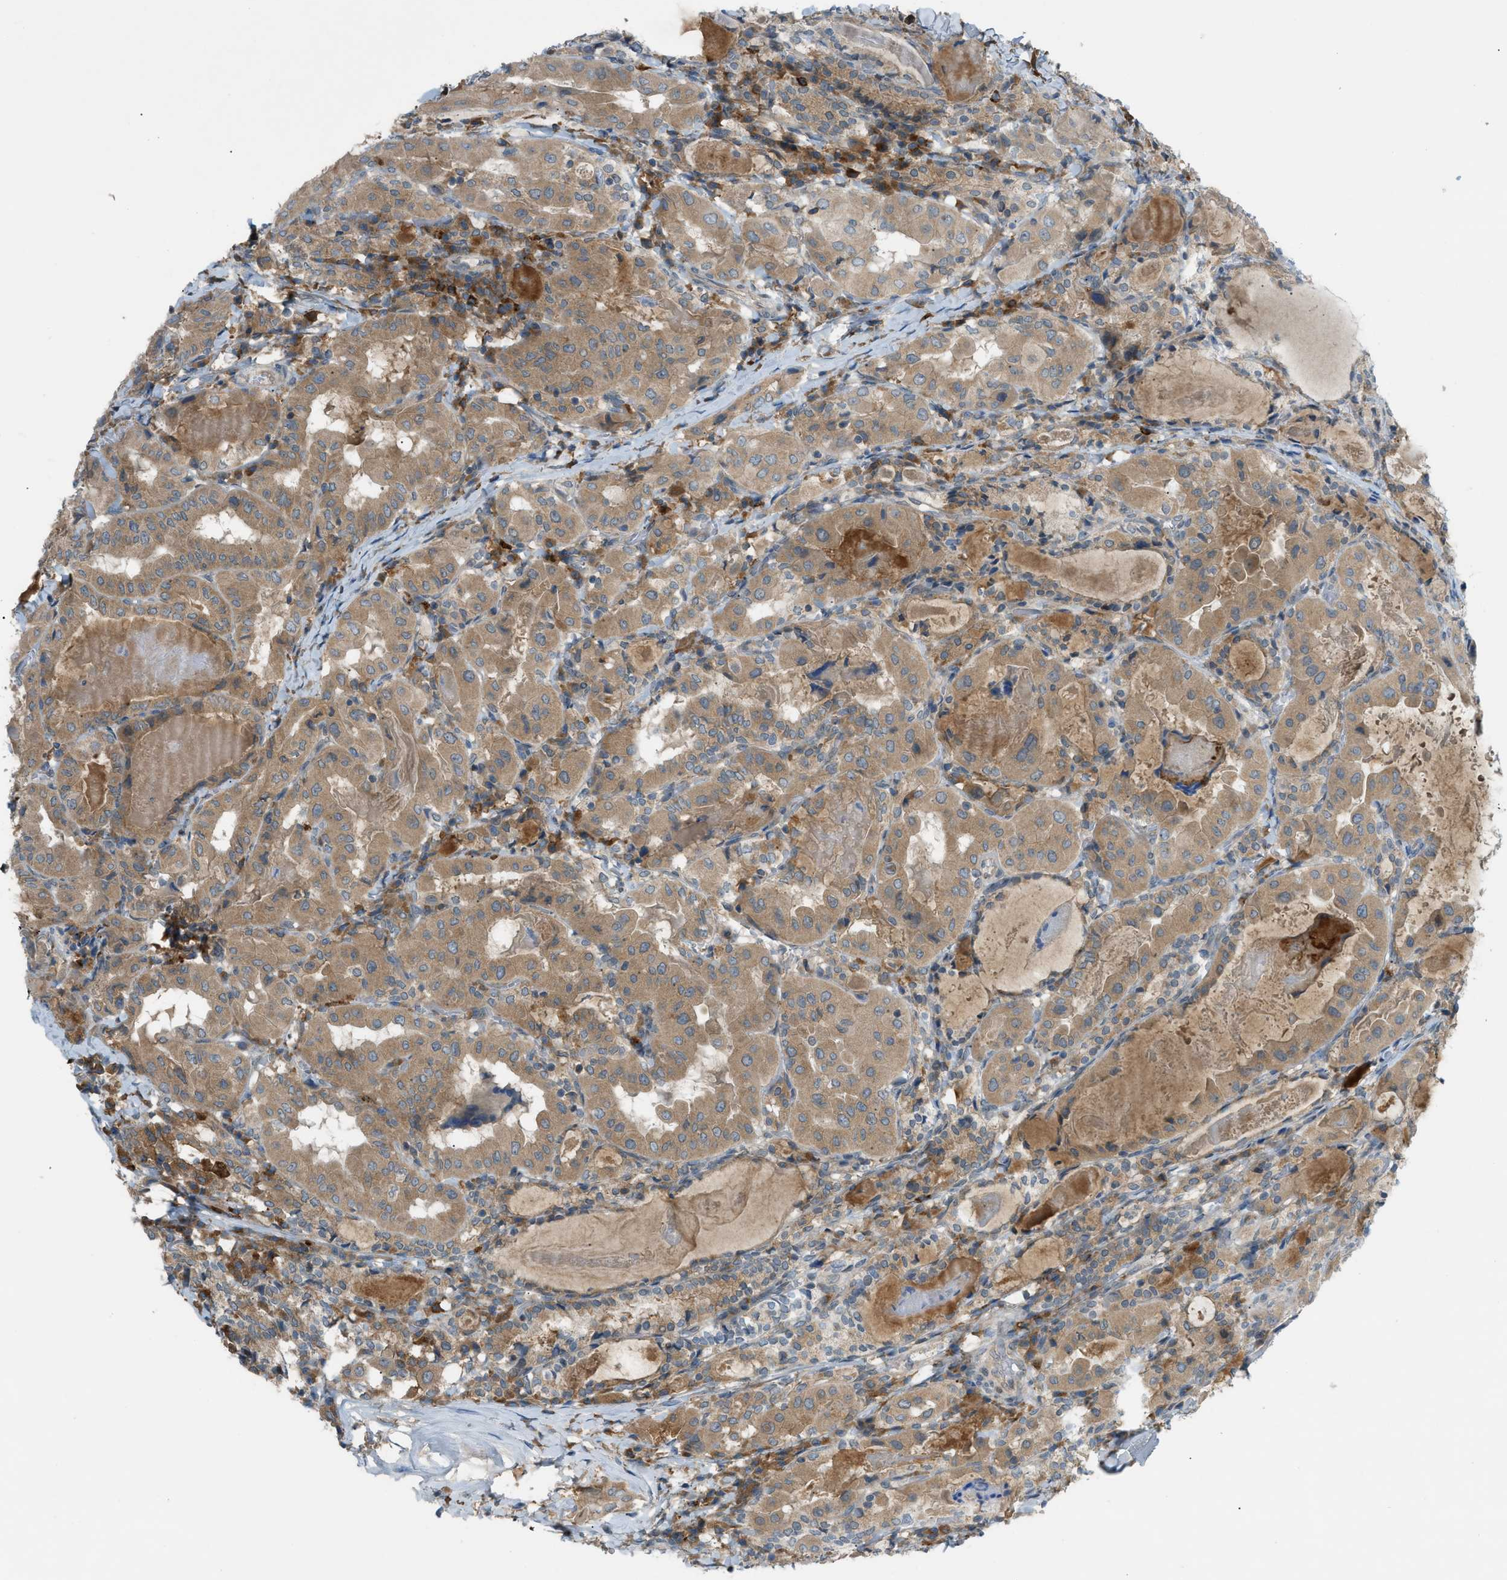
{"staining": {"intensity": "moderate", "quantity": ">75%", "location": "cytoplasmic/membranous"}, "tissue": "thyroid cancer", "cell_type": "Tumor cells", "image_type": "cancer", "snomed": [{"axis": "morphology", "description": "Papillary adenocarcinoma, NOS"}, {"axis": "topography", "description": "Thyroid gland"}], "caption": "High-magnification brightfield microscopy of thyroid papillary adenocarcinoma stained with DAB (brown) and counterstained with hematoxylin (blue). tumor cells exhibit moderate cytoplasmic/membranous positivity is identified in approximately>75% of cells.", "gene": "DYRK1A", "patient": {"sex": "female", "age": 42}}